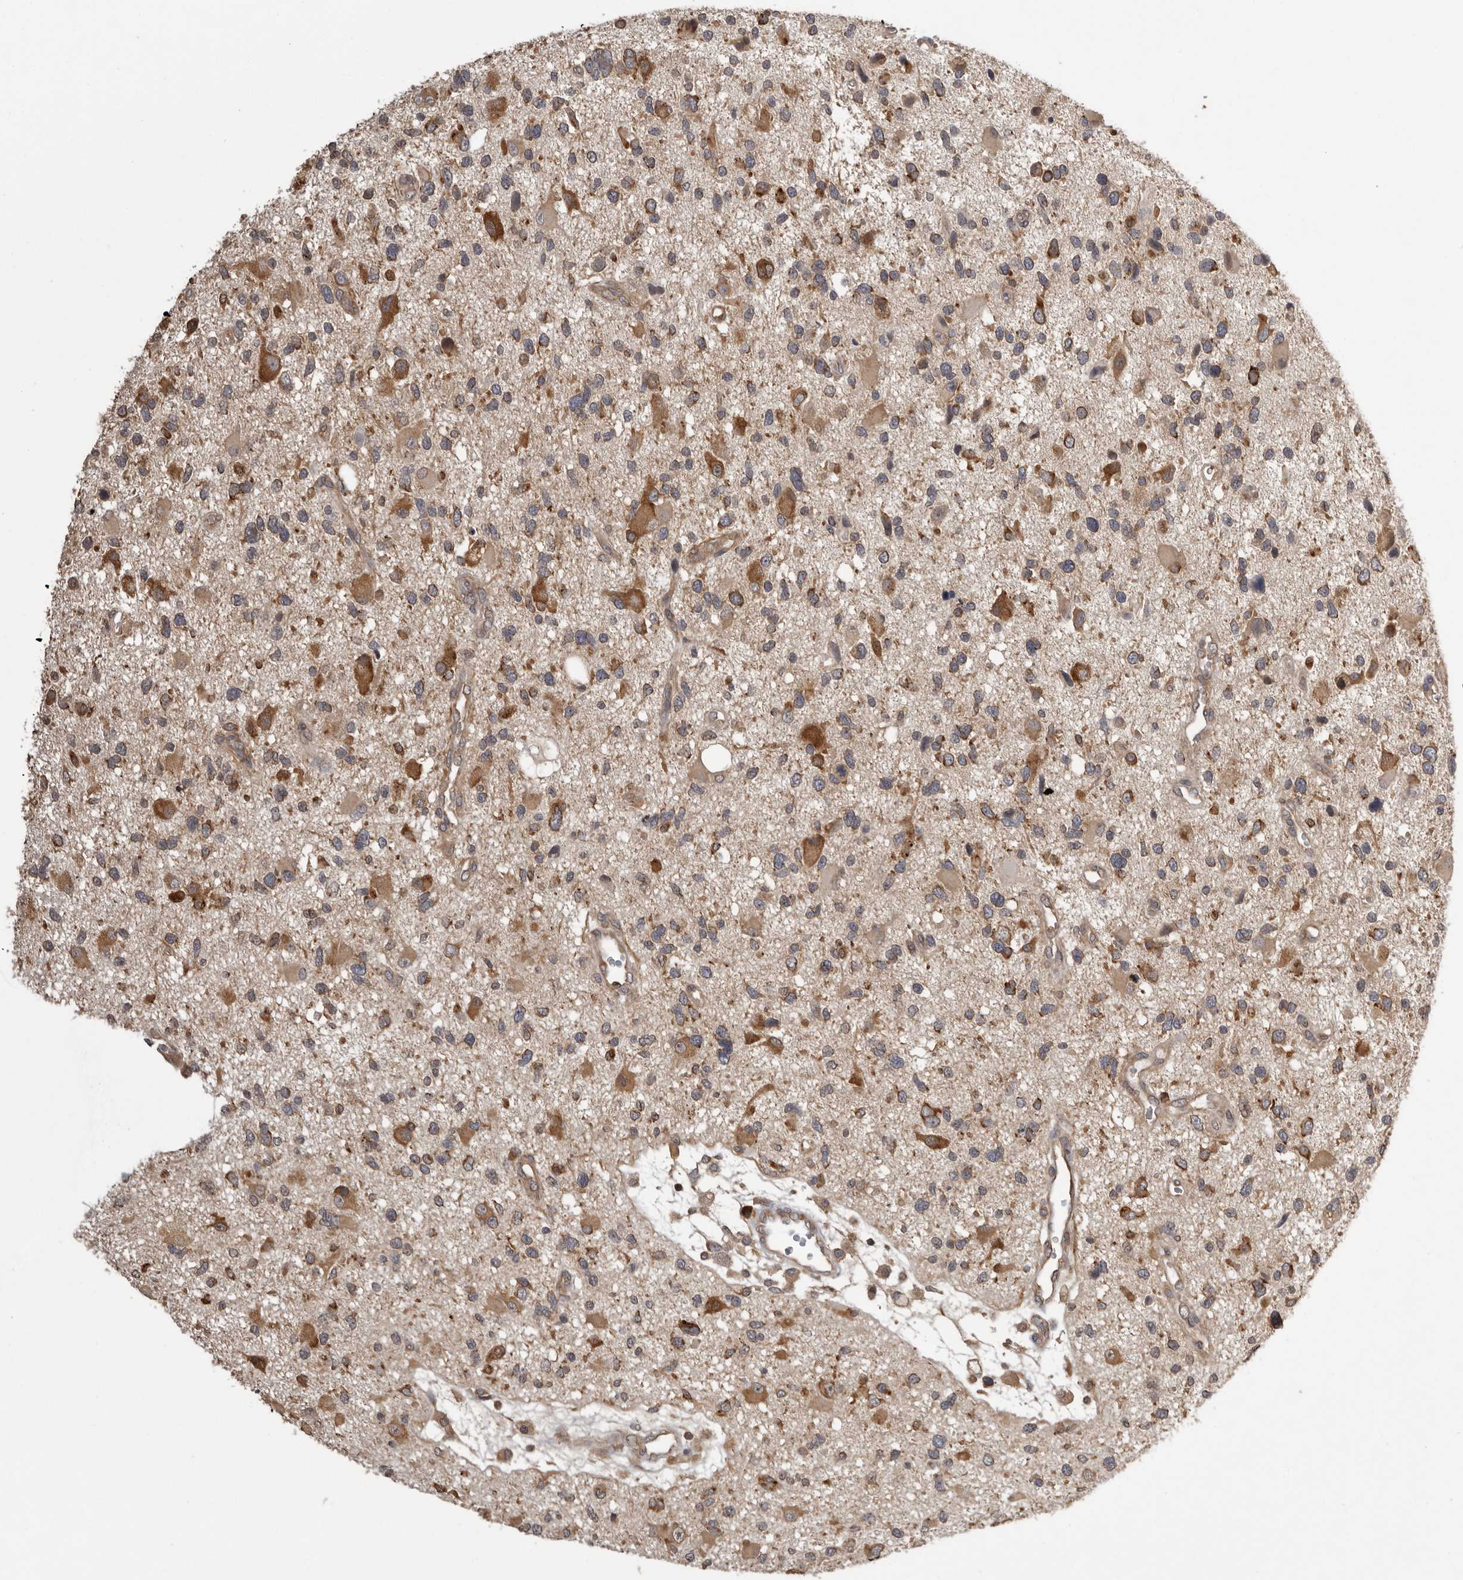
{"staining": {"intensity": "strong", "quantity": ">75%", "location": "cytoplasmic/membranous"}, "tissue": "glioma", "cell_type": "Tumor cells", "image_type": "cancer", "snomed": [{"axis": "morphology", "description": "Glioma, malignant, High grade"}, {"axis": "topography", "description": "Brain"}], "caption": "Human malignant glioma (high-grade) stained with a protein marker demonstrates strong staining in tumor cells.", "gene": "DARS1", "patient": {"sex": "male", "age": 33}}